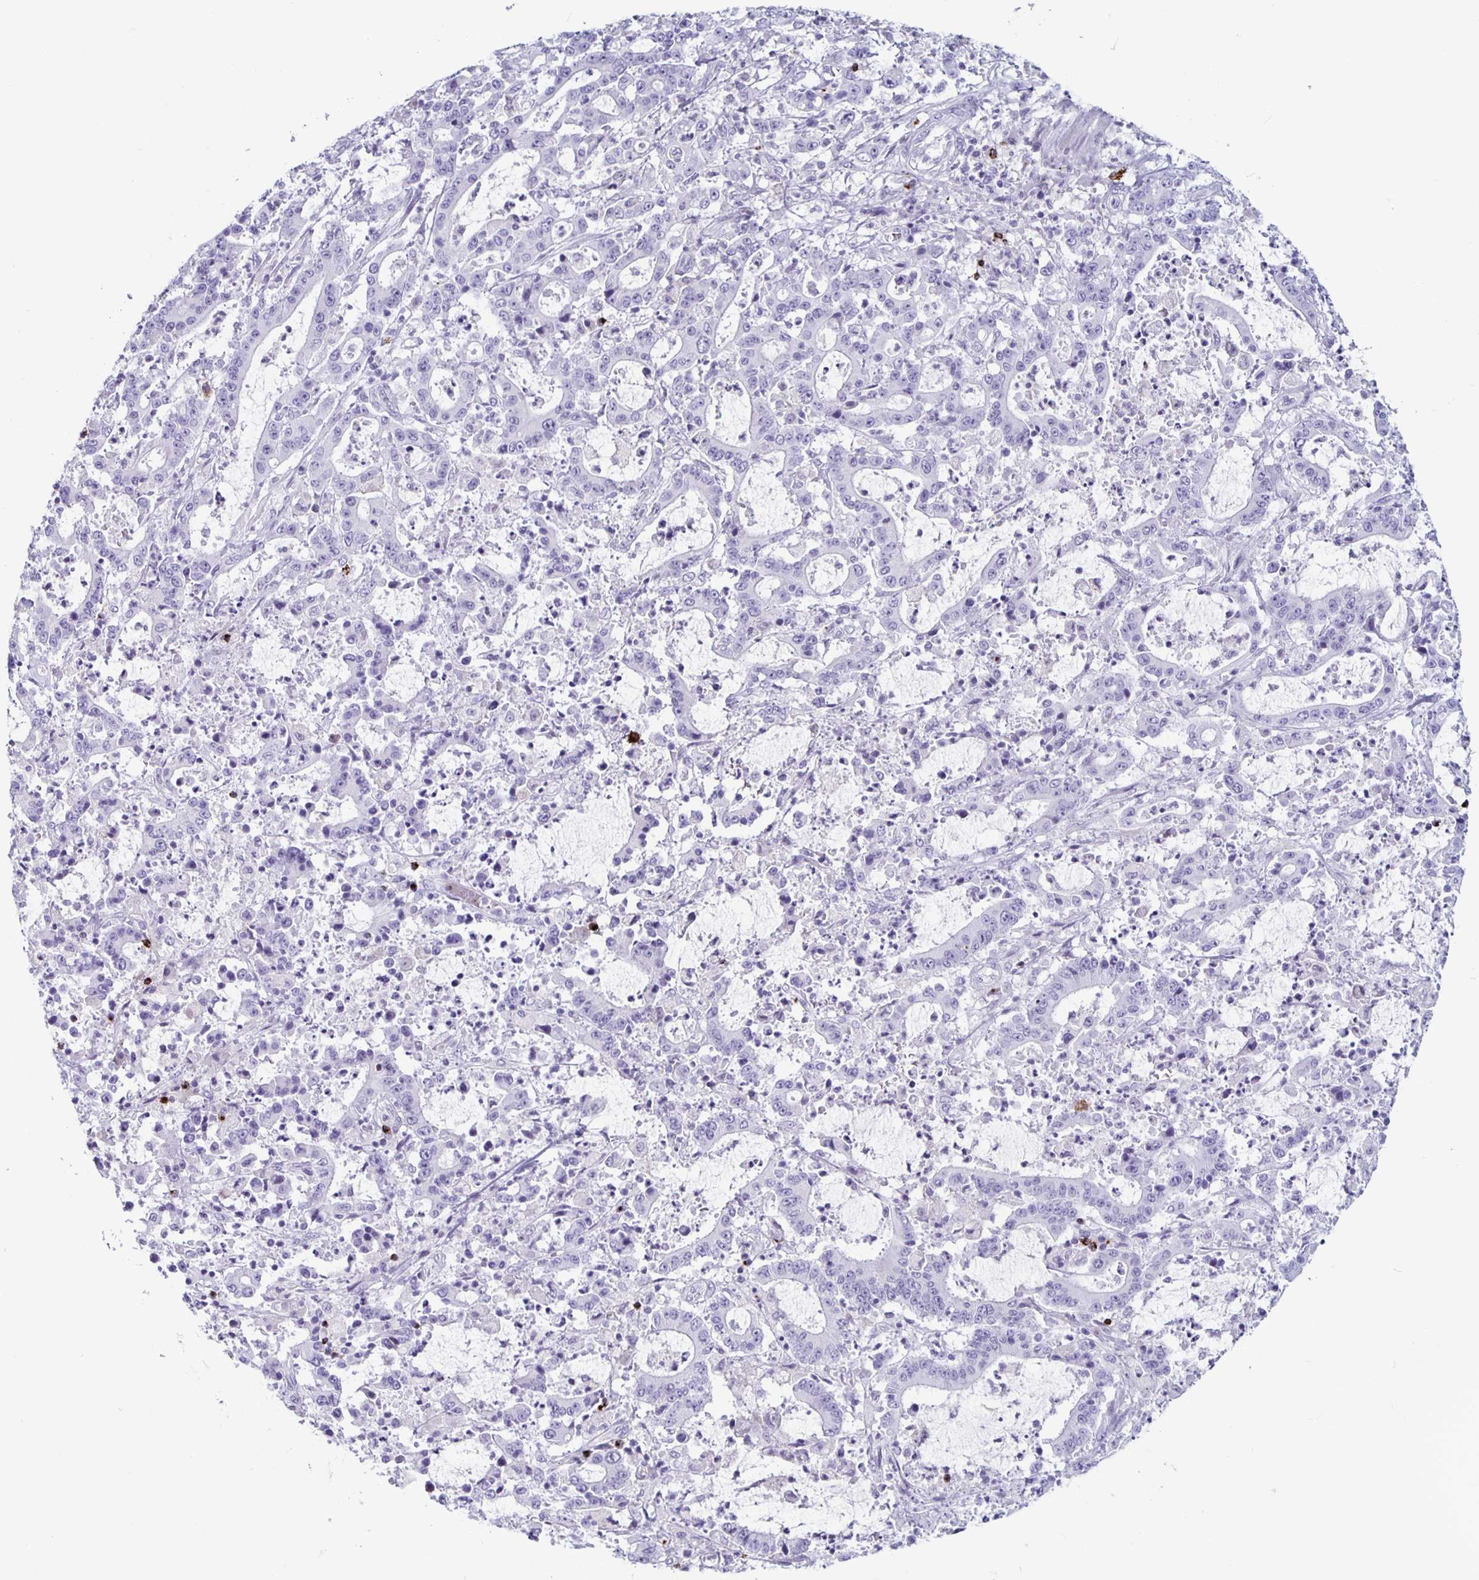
{"staining": {"intensity": "negative", "quantity": "none", "location": "none"}, "tissue": "stomach cancer", "cell_type": "Tumor cells", "image_type": "cancer", "snomed": [{"axis": "morphology", "description": "Adenocarcinoma, NOS"}, {"axis": "topography", "description": "Stomach, upper"}], "caption": "Tumor cells show no significant positivity in adenocarcinoma (stomach). (Stains: DAB immunohistochemistry with hematoxylin counter stain, Microscopy: brightfield microscopy at high magnification).", "gene": "GZMK", "patient": {"sex": "male", "age": 68}}